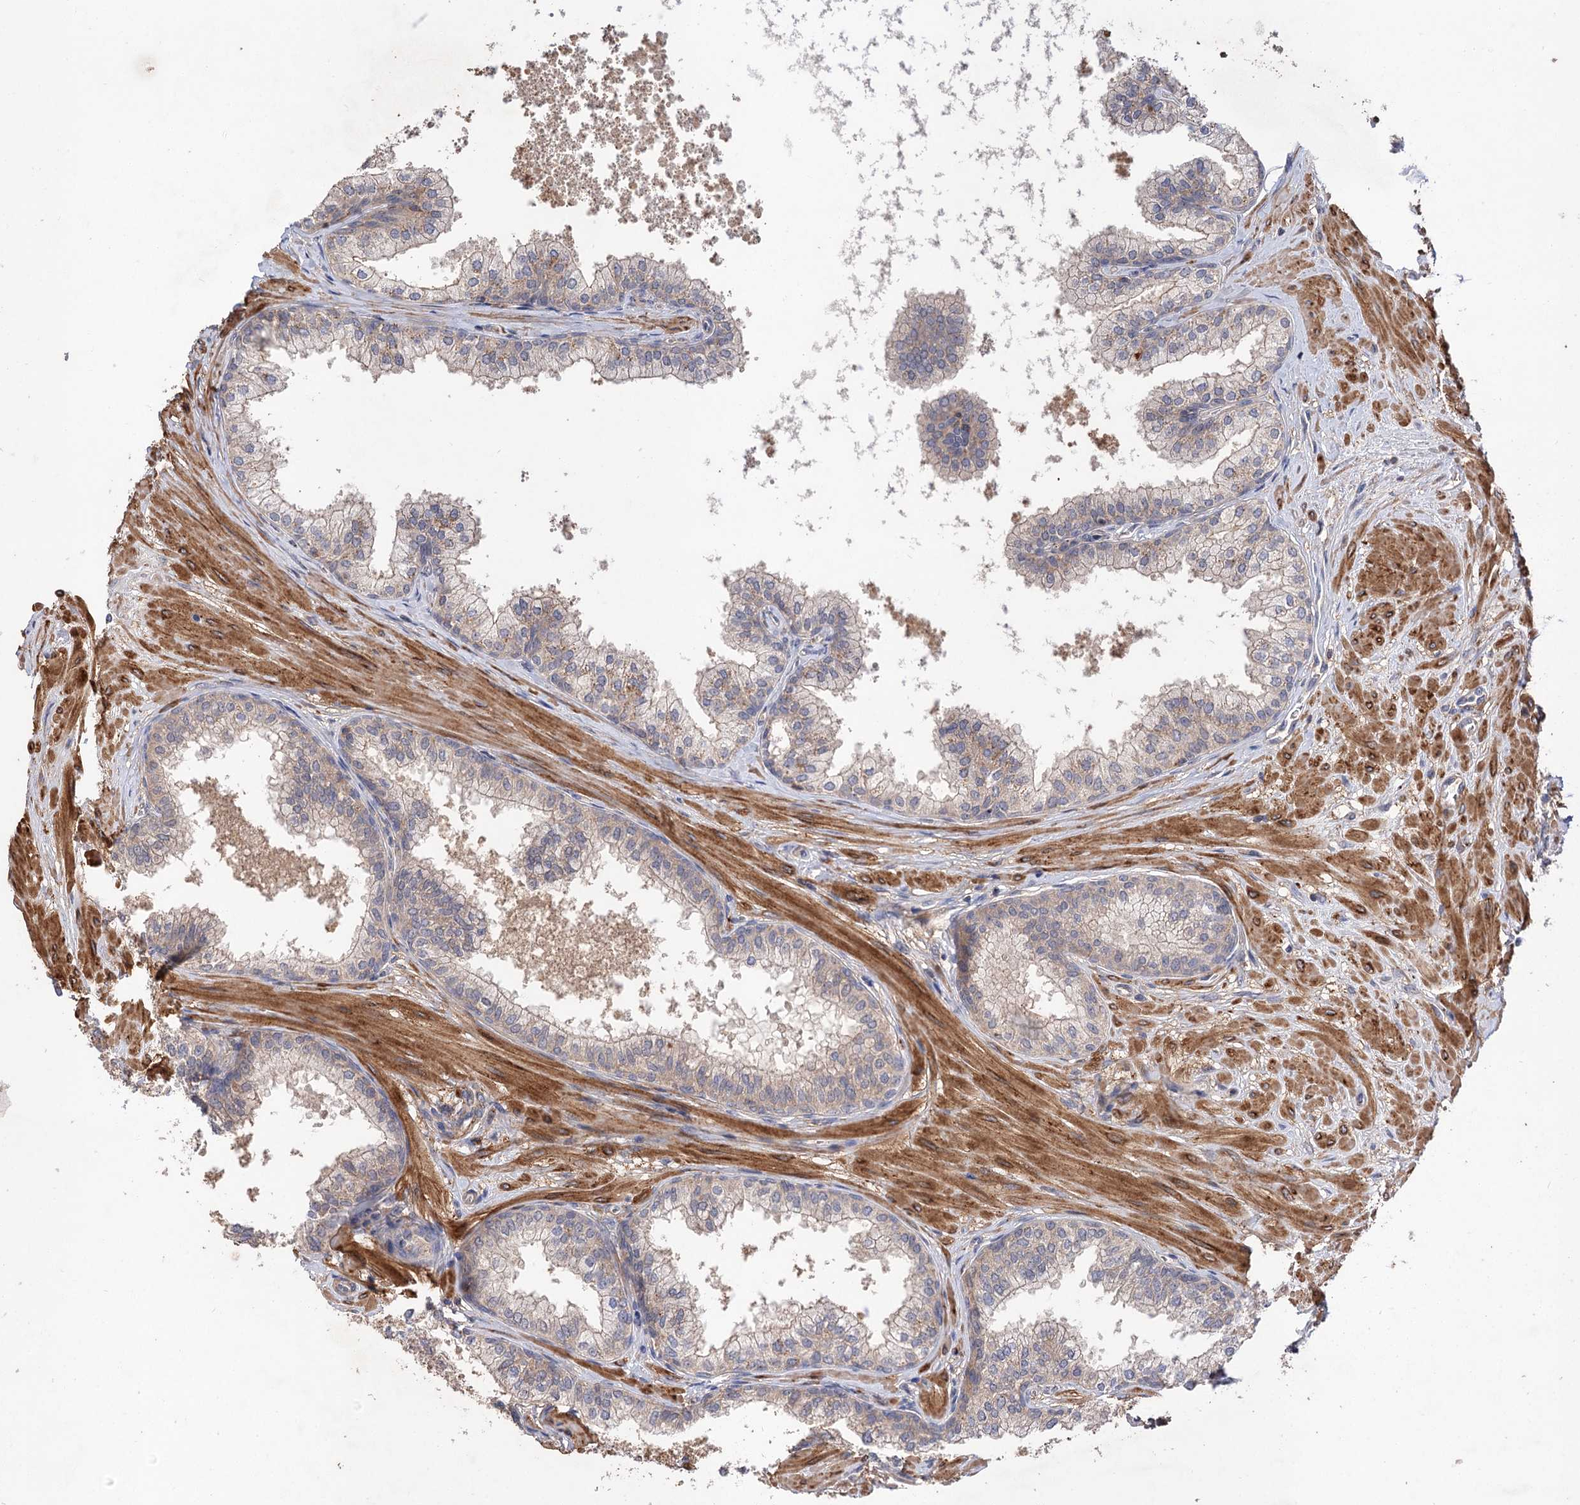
{"staining": {"intensity": "weak", "quantity": "25%-75%", "location": "cytoplasmic/membranous"}, "tissue": "prostate", "cell_type": "Glandular cells", "image_type": "normal", "snomed": [{"axis": "morphology", "description": "Normal tissue, NOS"}, {"axis": "topography", "description": "Prostate"}], "caption": "Immunohistochemical staining of unremarkable human prostate displays weak cytoplasmic/membranous protein expression in about 25%-75% of glandular cells. The staining is performed using DAB (3,3'-diaminobenzidine) brown chromogen to label protein expression. The nuclei are counter-stained blue using hematoxylin.", "gene": "FBXW8", "patient": {"sex": "male", "age": 60}}